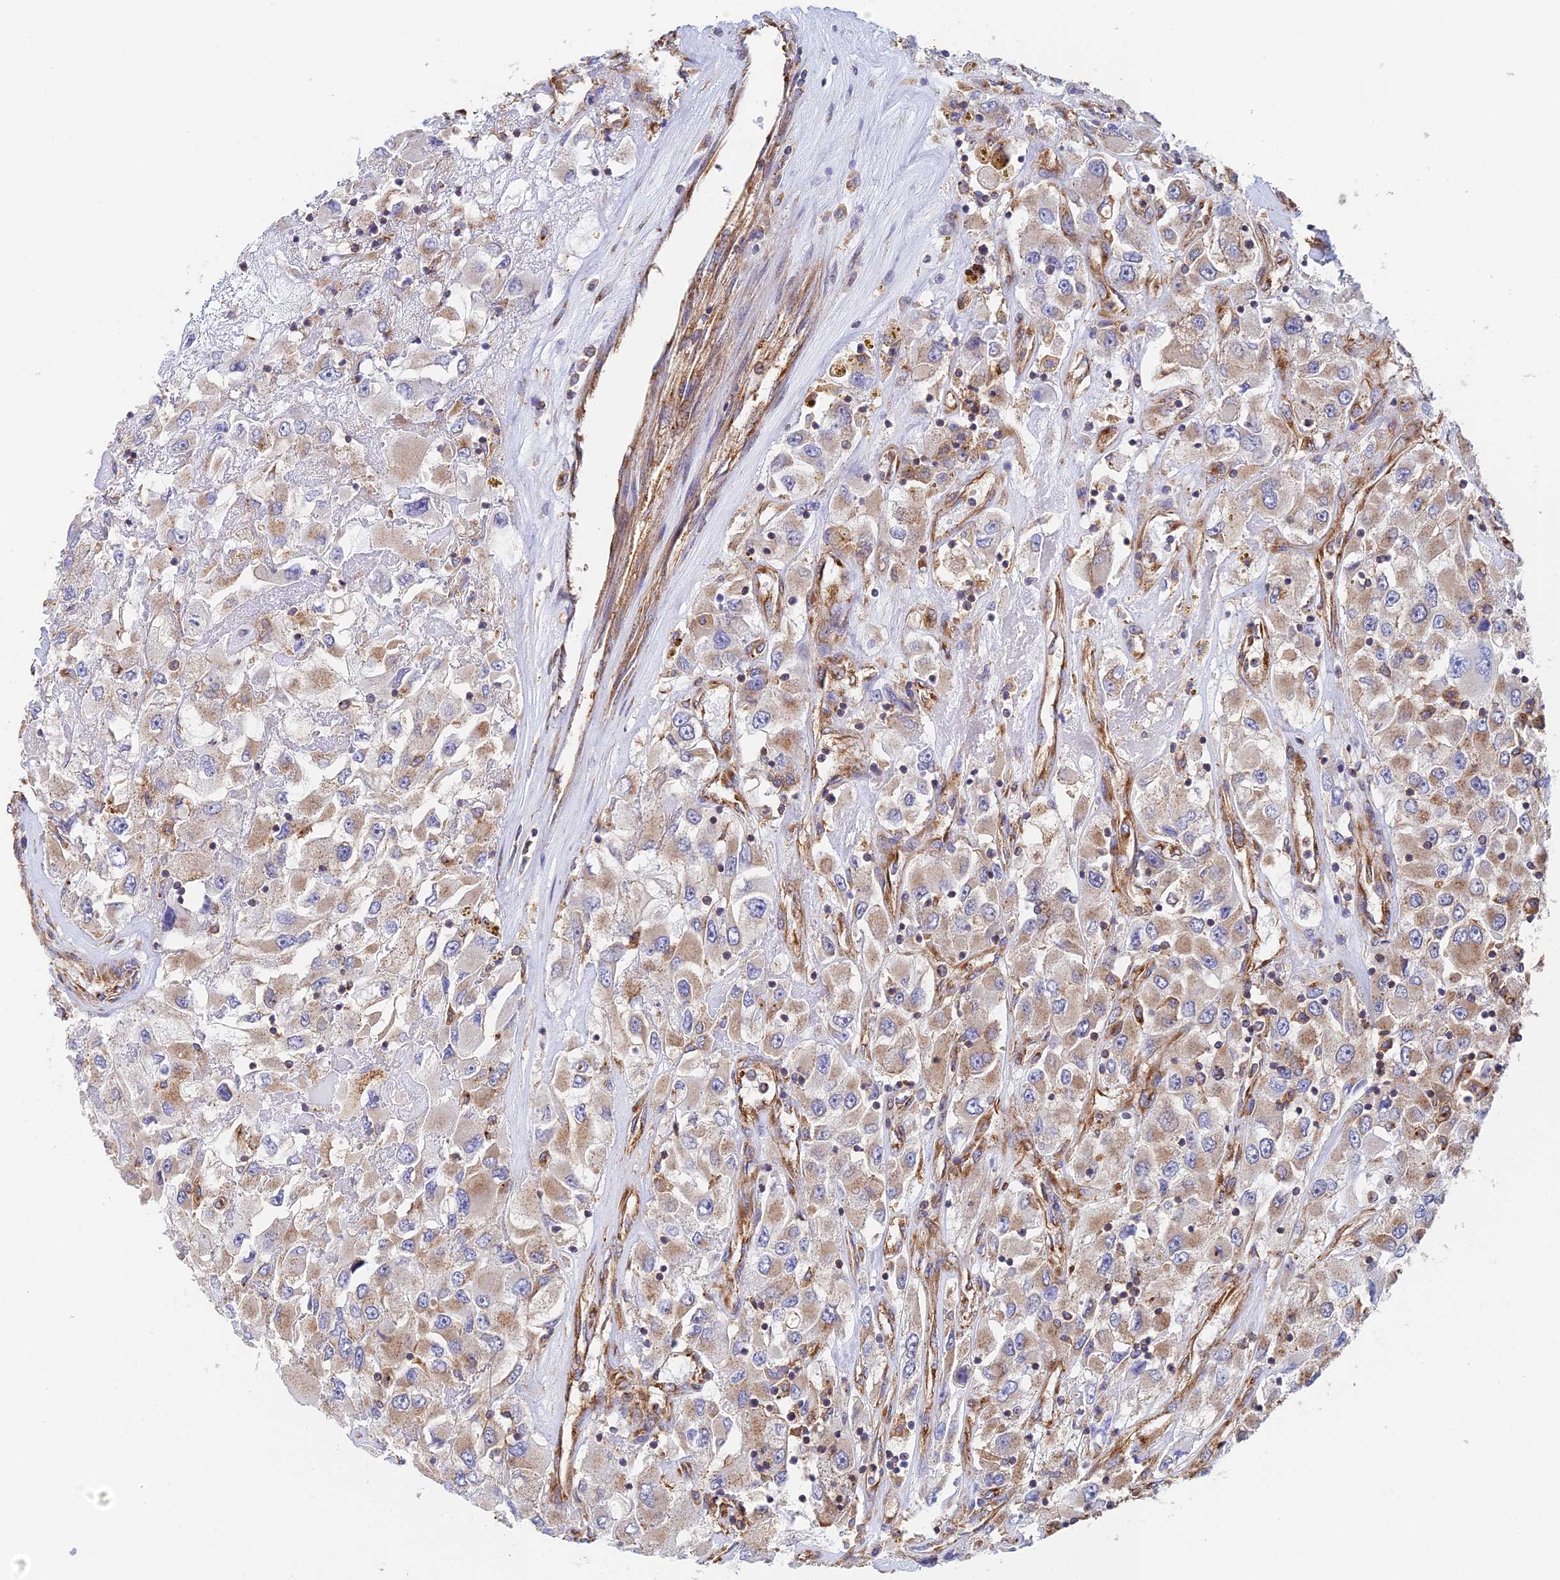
{"staining": {"intensity": "weak", "quantity": ">75%", "location": "cytoplasmic/membranous"}, "tissue": "renal cancer", "cell_type": "Tumor cells", "image_type": "cancer", "snomed": [{"axis": "morphology", "description": "Adenocarcinoma, NOS"}, {"axis": "topography", "description": "Kidney"}], "caption": "Renal cancer tissue shows weak cytoplasmic/membranous positivity in about >75% of tumor cells", "gene": "DCTN2", "patient": {"sex": "female", "age": 52}}